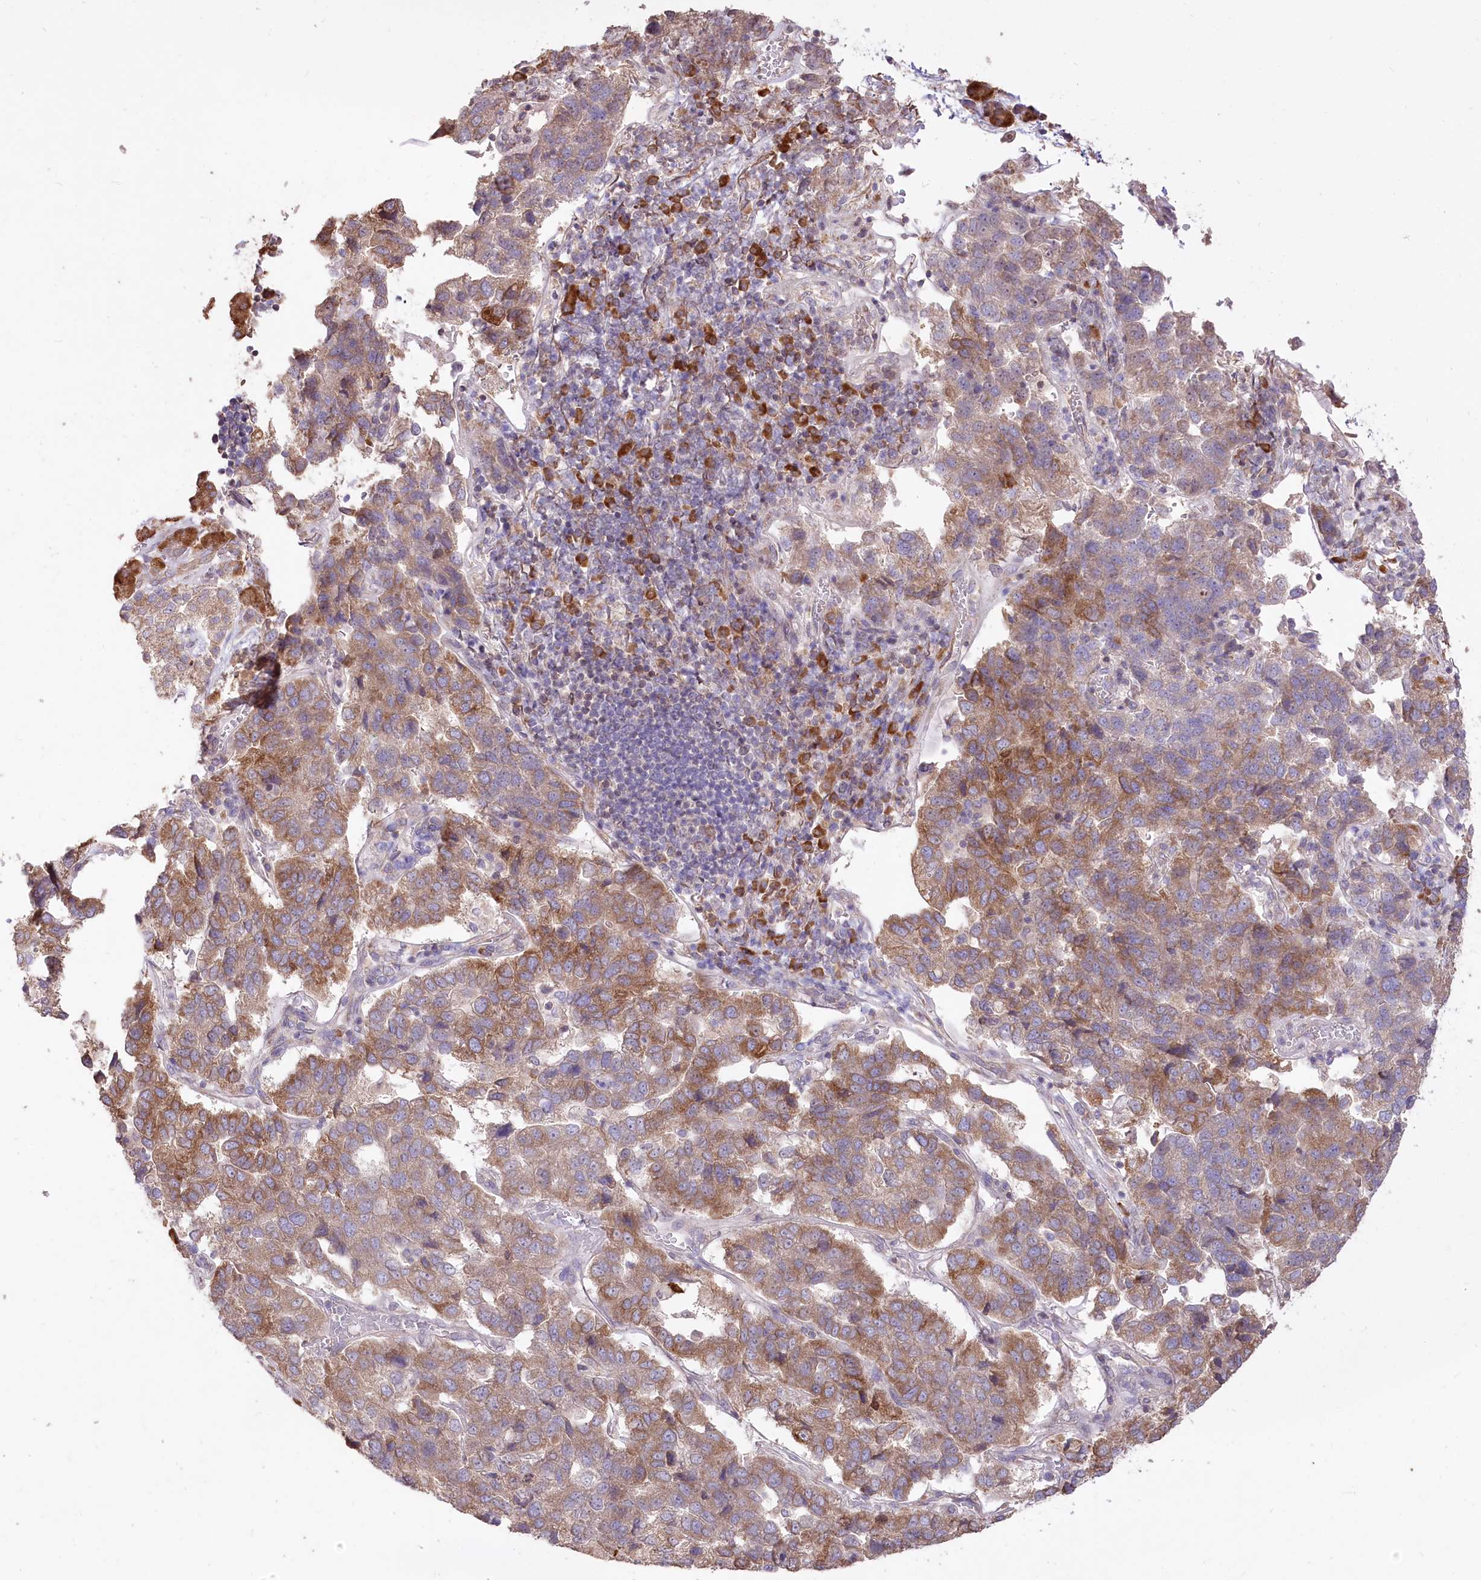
{"staining": {"intensity": "moderate", "quantity": "25%-75%", "location": "cytoplasmic/membranous"}, "tissue": "pancreatic cancer", "cell_type": "Tumor cells", "image_type": "cancer", "snomed": [{"axis": "morphology", "description": "Adenocarcinoma, NOS"}, {"axis": "topography", "description": "Pancreas"}], "caption": "This photomicrograph exhibits IHC staining of human pancreatic cancer, with medium moderate cytoplasmic/membranous expression in approximately 25%-75% of tumor cells.", "gene": "STT3B", "patient": {"sex": "female", "age": 61}}